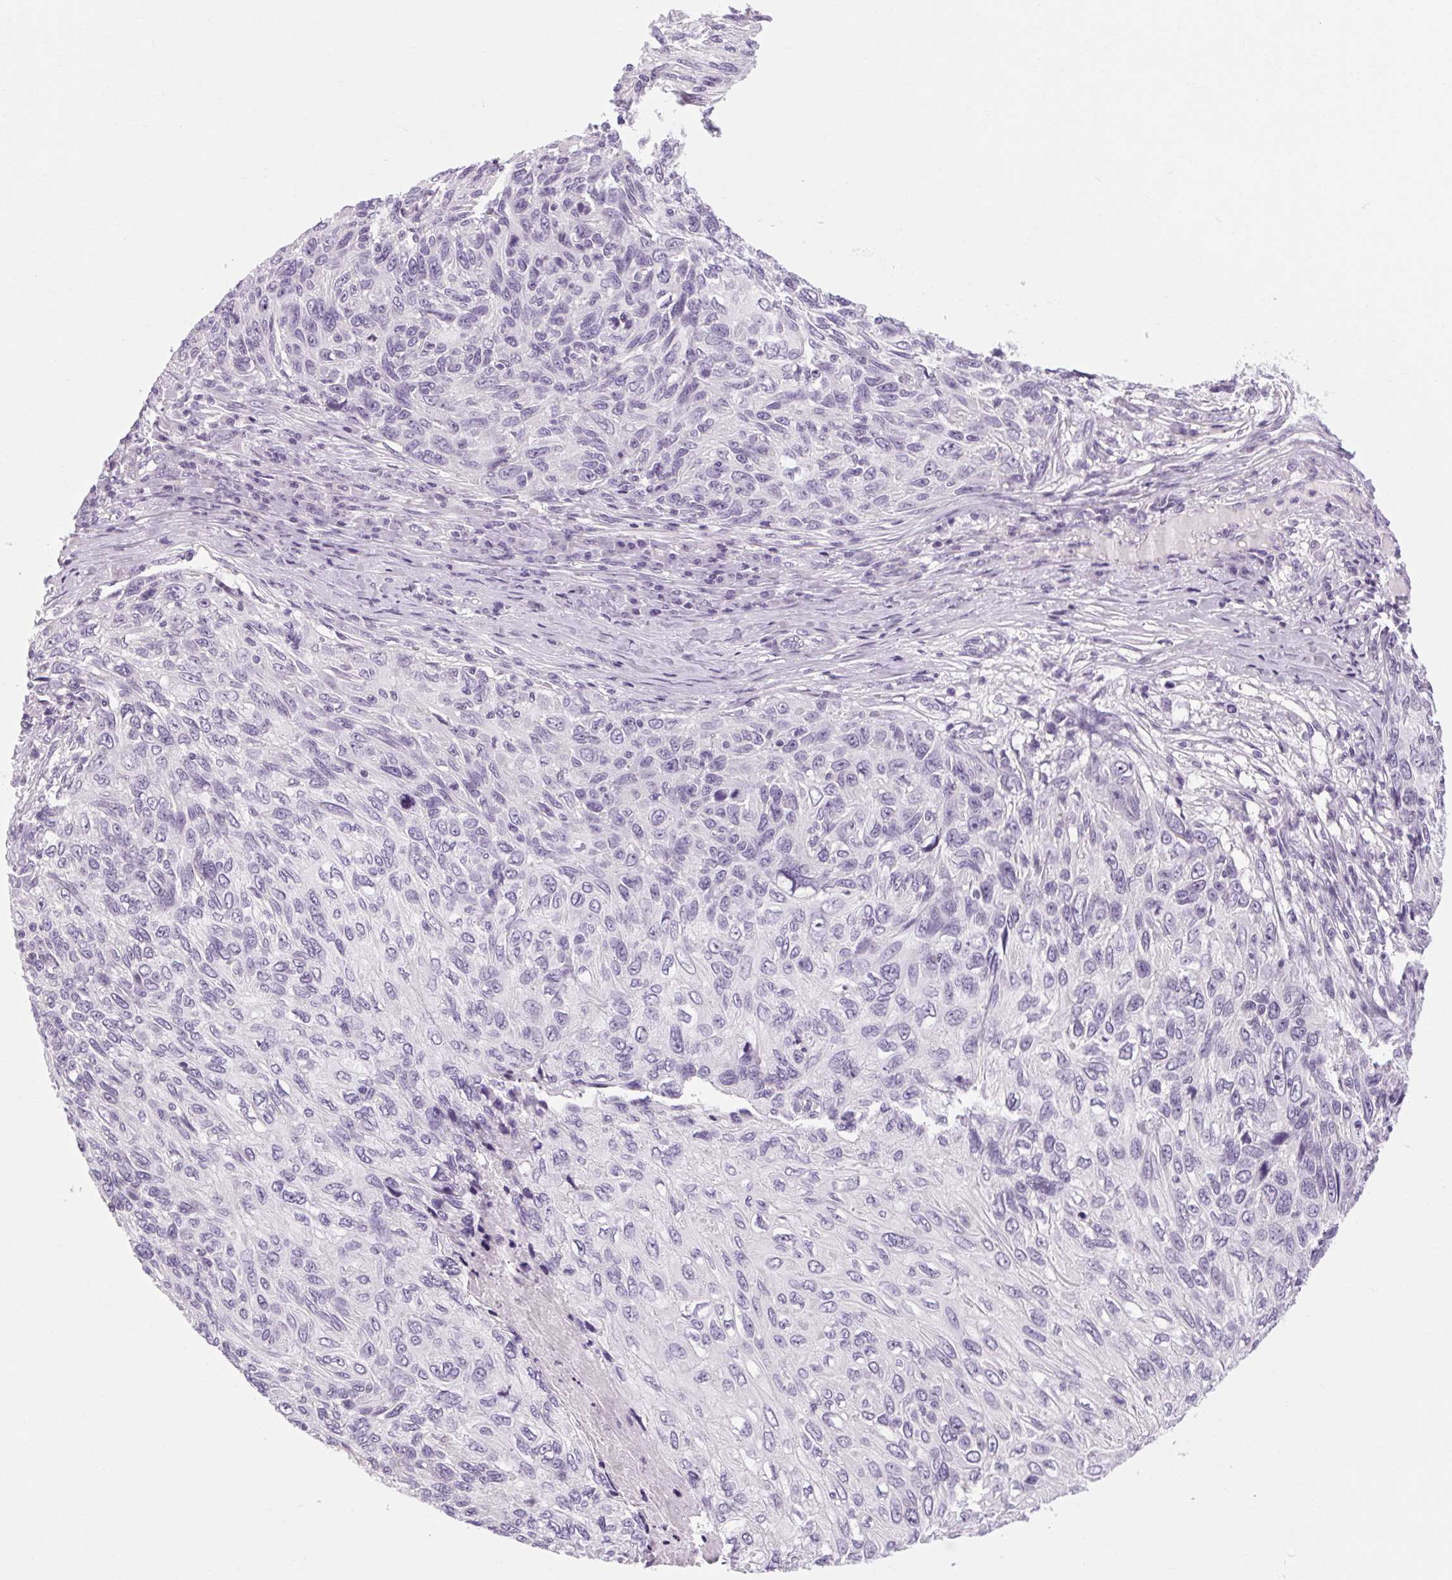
{"staining": {"intensity": "negative", "quantity": "none", "location": "none"}, "tissue": "skin cancer", "cell_type": "Tumor cells", "image_type": "cancer", "snomed": [{"axis": "morphology", "description": "Squamous cell carcinoma, NOS"}, {"axis": "topography", "description": "Skin"}], "caption": "DAB immunohistochemical staining of skin squamous cell carcinoma displays no significant expression in tumor cells.", "gene": "POMC", "patient": {"sex": "male", "age": 92}}